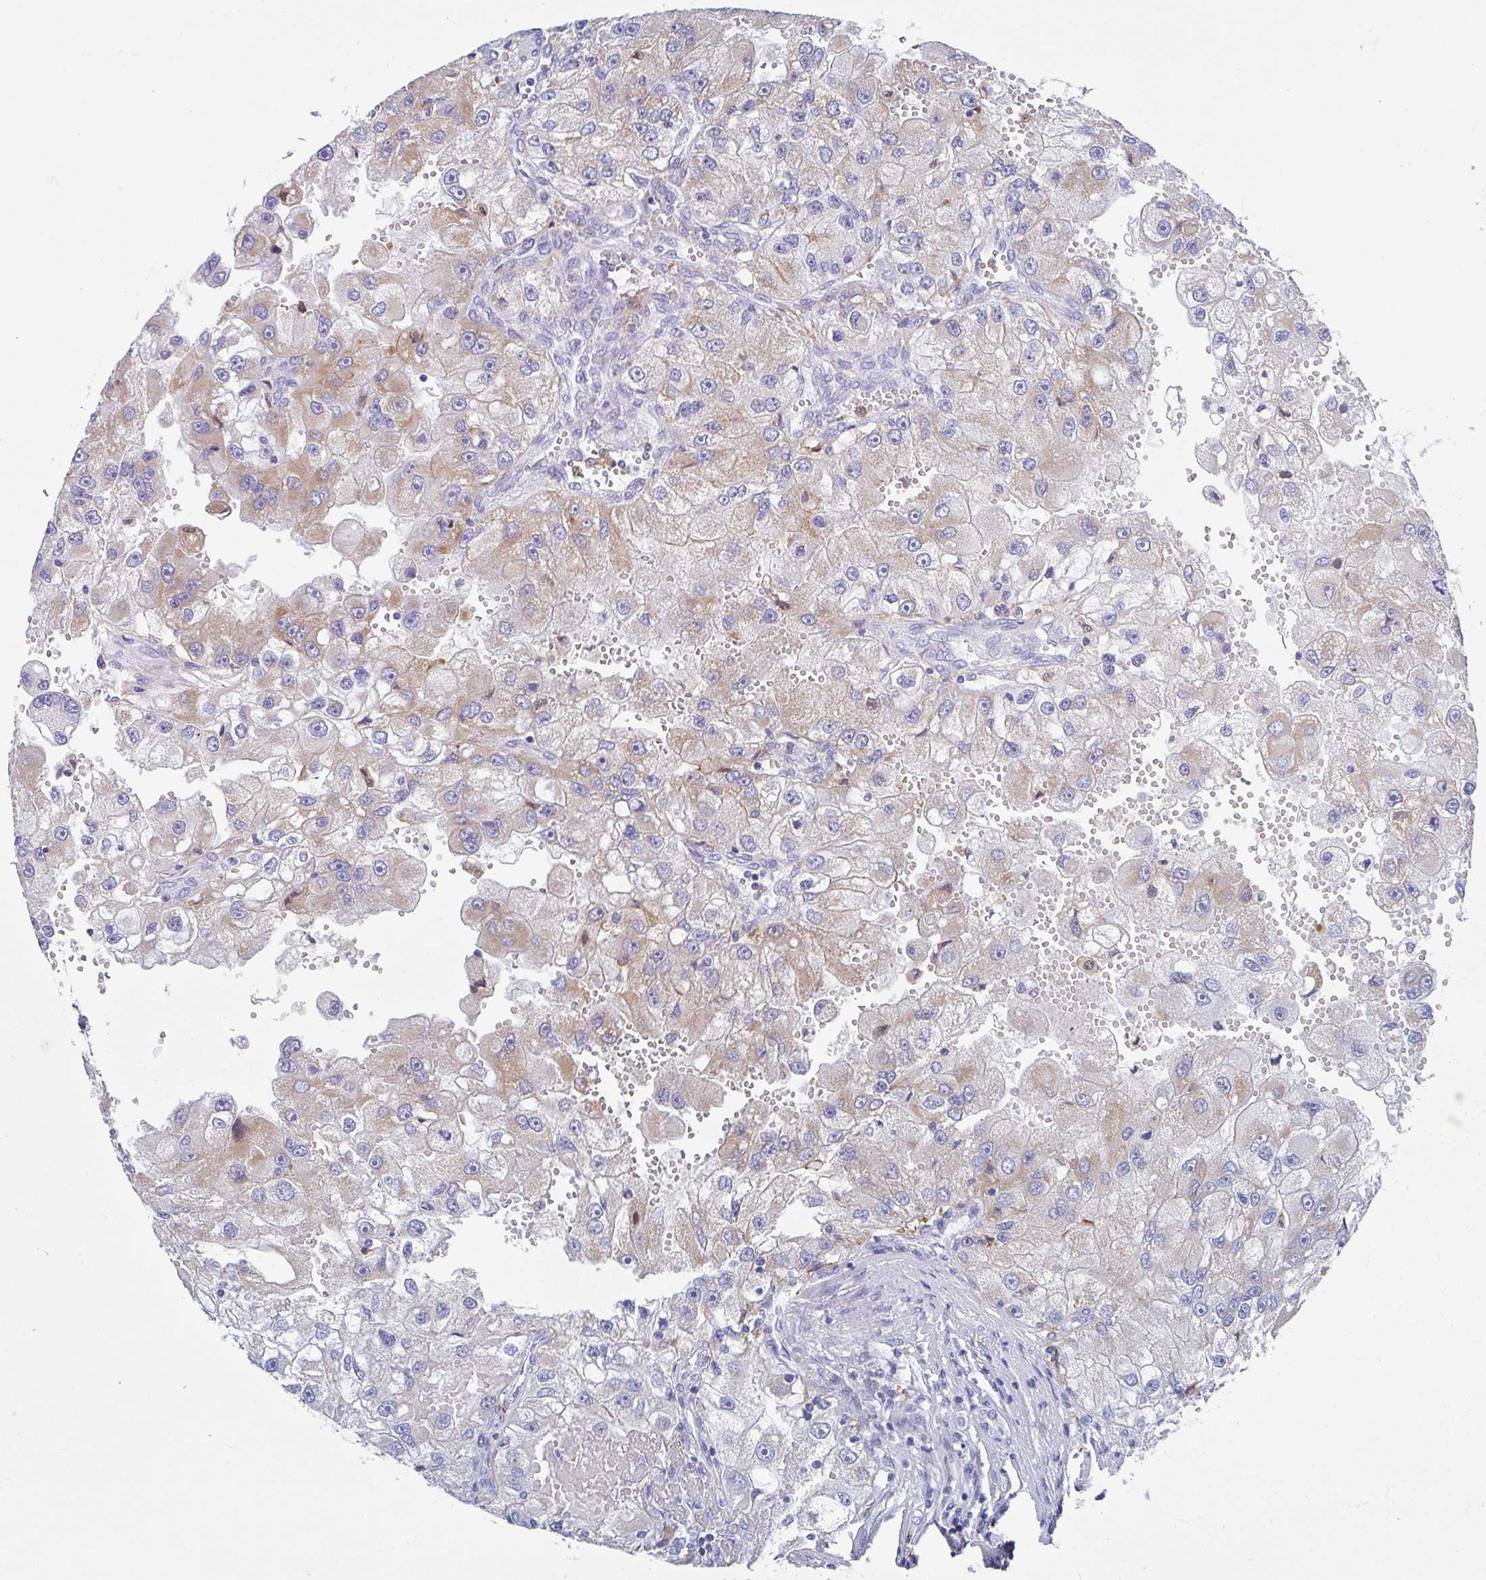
{"staining": {"intensity": "moderate", "quantity": "25%-75%", "location": "cytoplasmic/membranous"}, "tissue": "renal cancer", "cell_type": "Tumor cells", "image_type": "cancer", "snomed": [{"axis": "morphology", "description": "Adenocarcinoma, NOS"}, {"axis": "topography", "description": "Kidney"}], "caption": "Tumor cells reveal medium levels of moderate cytoplasmic/membranous staining in about 25%-75% of cells in renal cancer (adenocarcinoma). (DAB IHC, brown staining for protein, blue staining for nuclei).", "gene": "FCGR3A", "patient": {"sex": "male", "age": 63}}